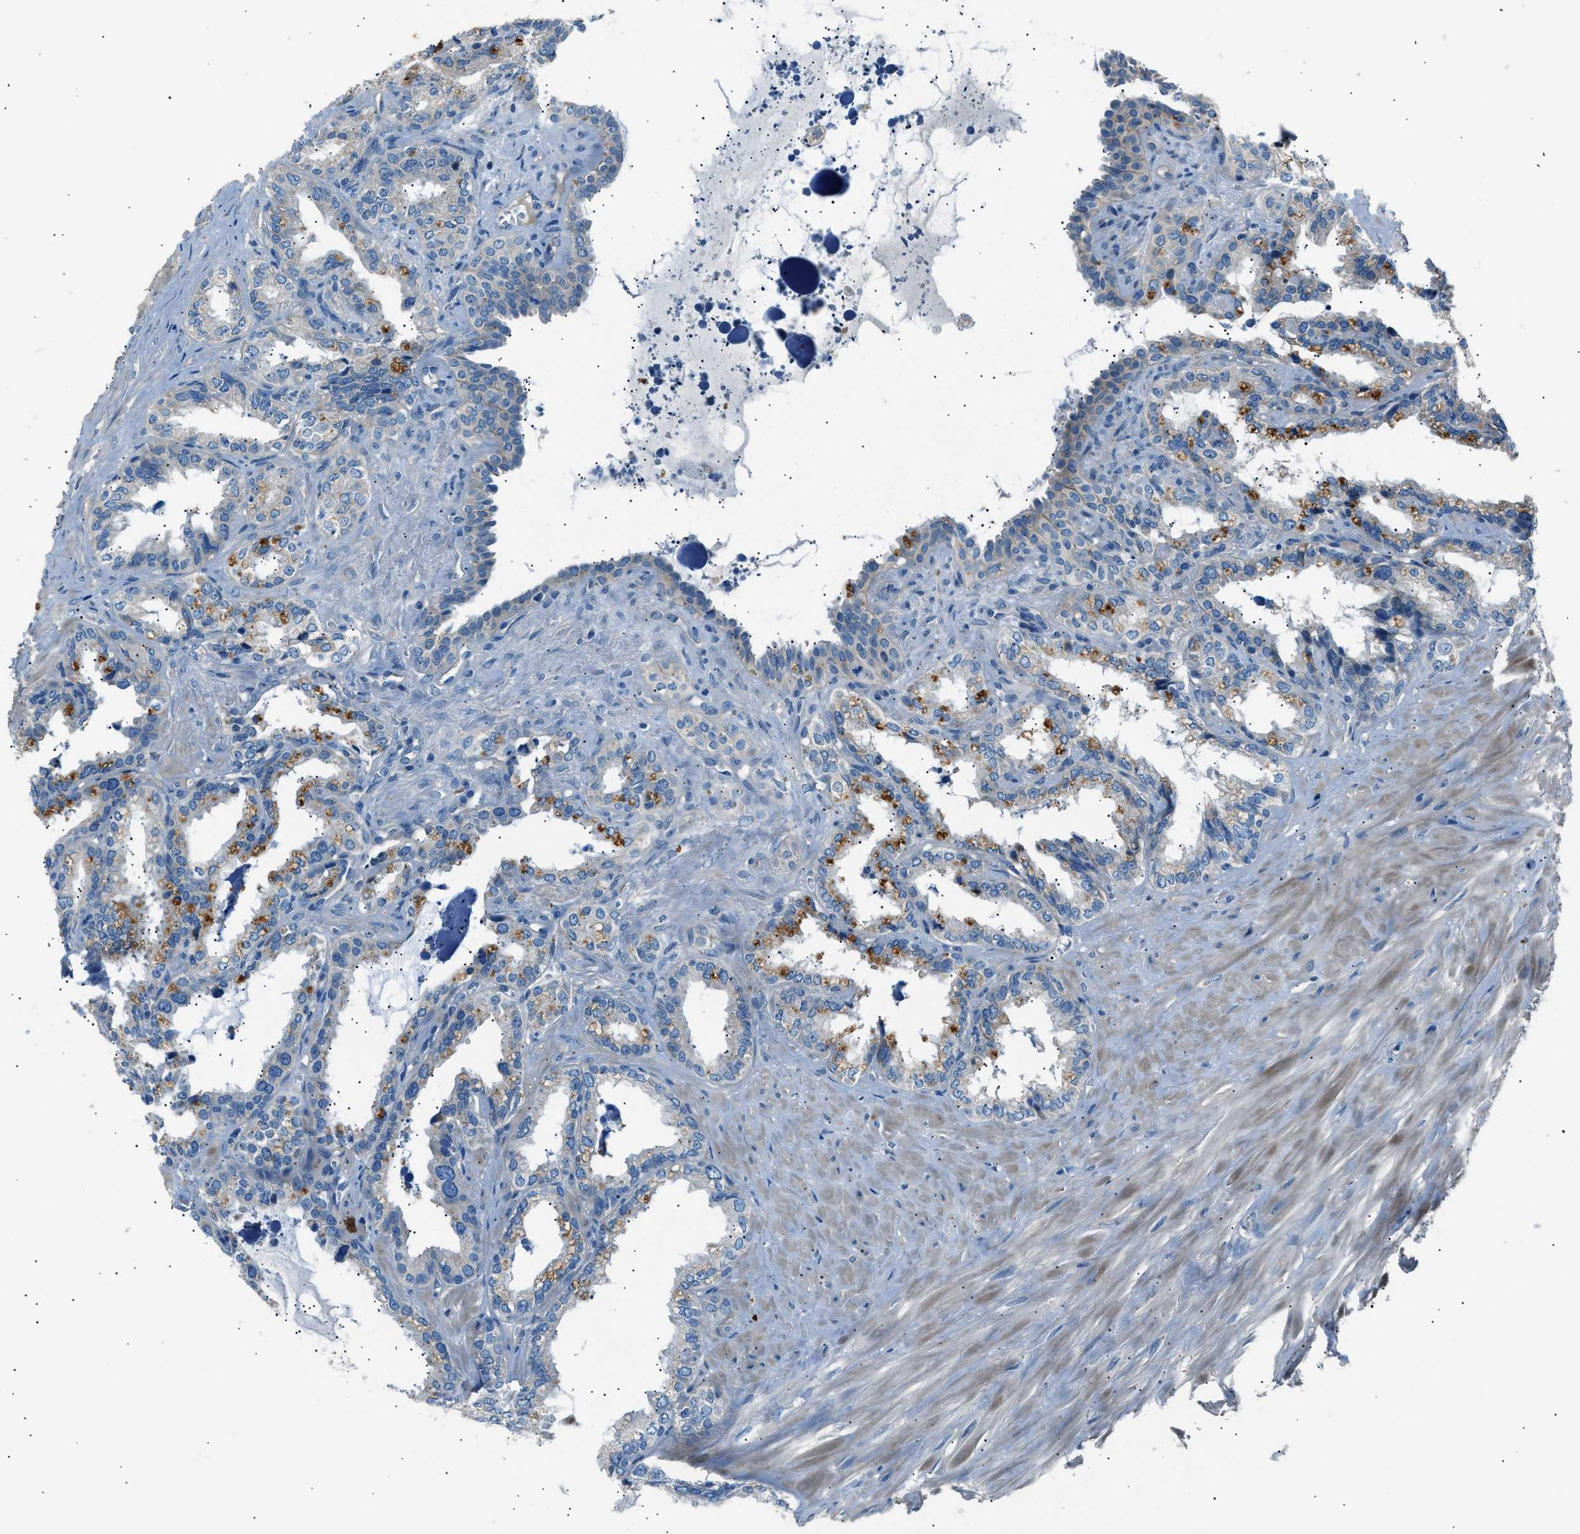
{"staining": {"intensity": "moderate", "quantity": "<25%", "location": "cytoplasmic/membranous"}, "tissue": "seminal vesicle", "cell_type": "Glandular cells", "image_type": "normal", "snomed": [{"axis": "morphology", "description": "Normal tissue, NOS"}, {"axis": "topography", "description": "Seminal veicle"}], "caption": "Protein staining demonstrates moderate cytoplasmic/membranous staining in about <25% of glandular cells in unremarkable seminal vesicle. The staining was performed using DAB to visualize the protein expression in brown, while the nuclei were stained in blue with hematoxylin (Magnification: 20x).", "gene": "LRRC37B", "patient": {"sex": "male", "age": 64}}